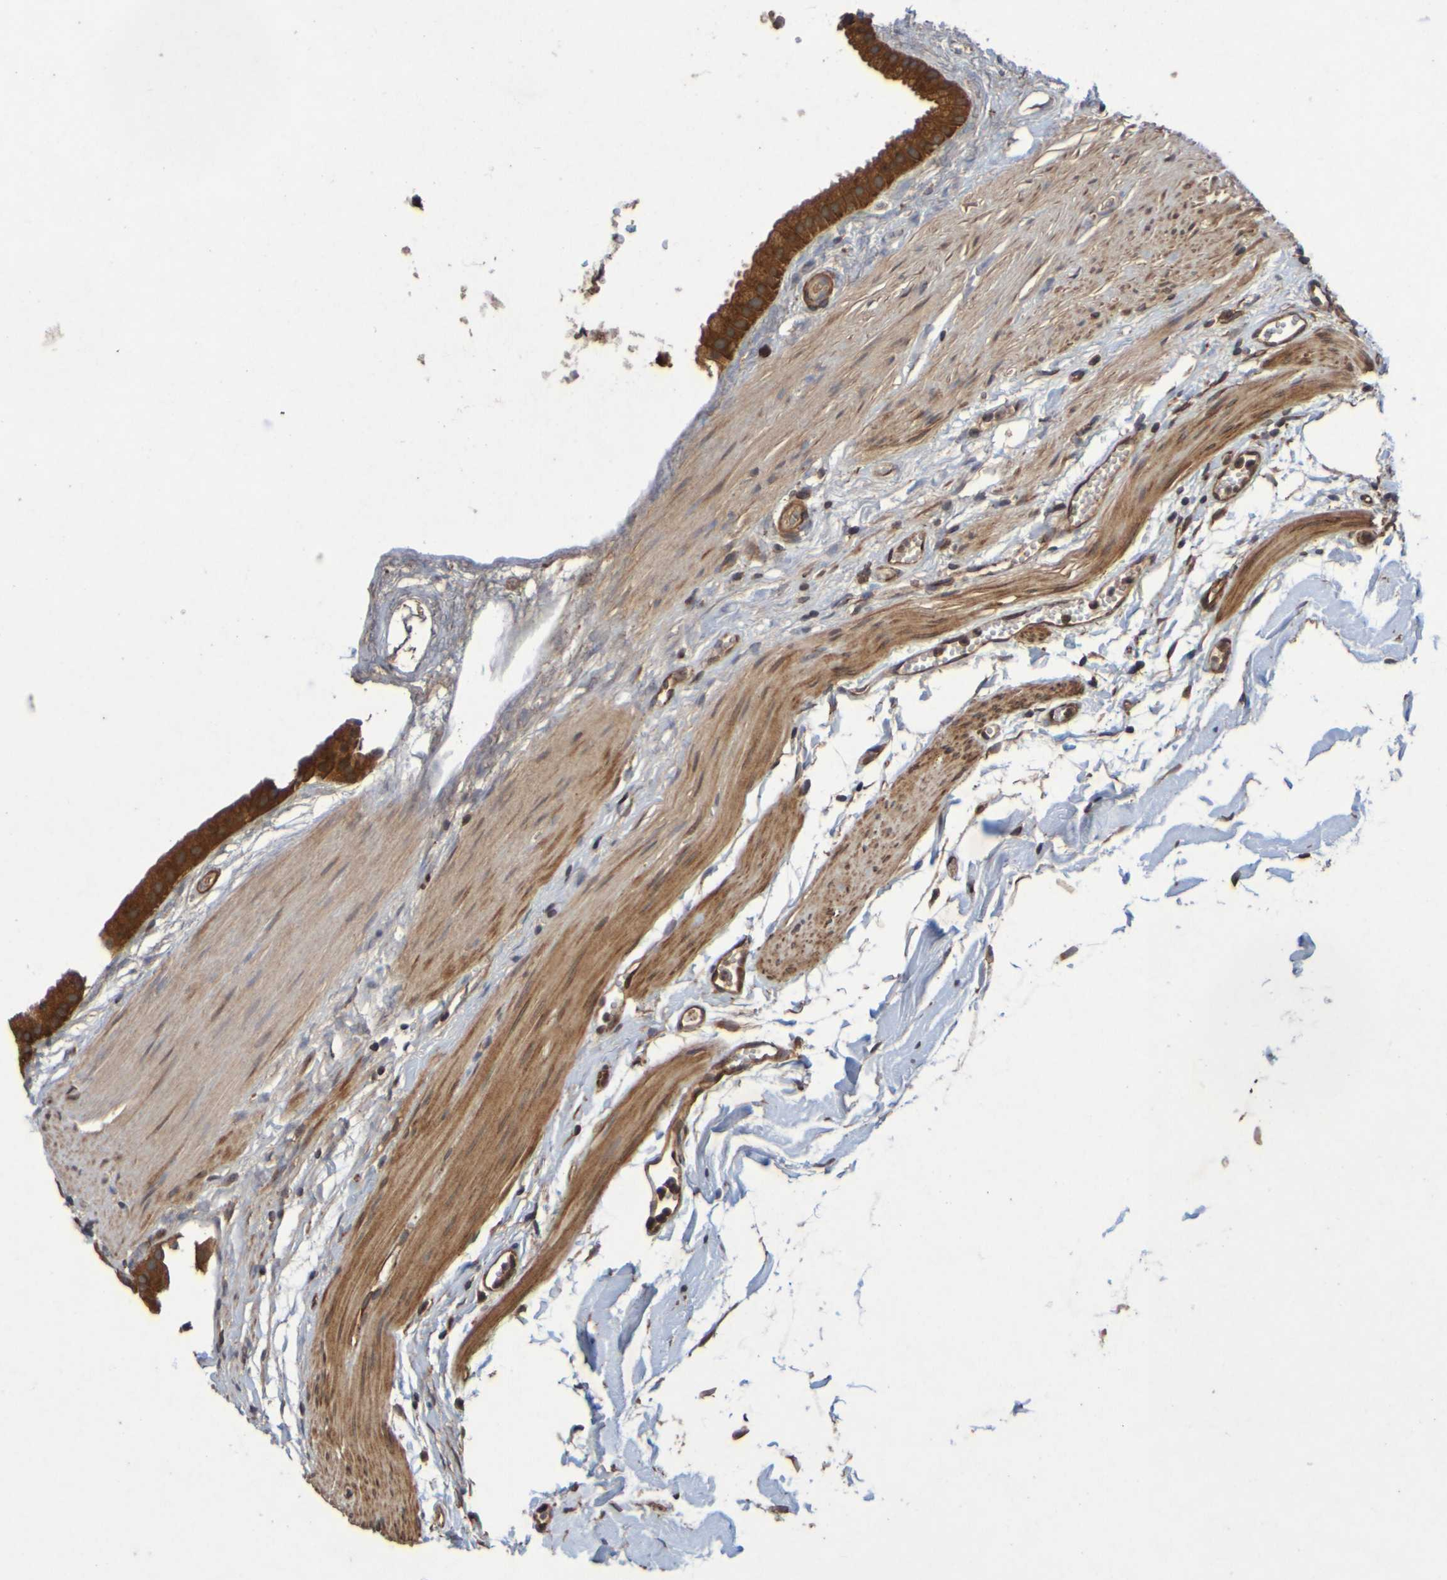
{"staining": {"intensity": "strong", "quantity": ">75%", "location": "cytoplasmic/membranous"}, "tissue": "gallbladder", "cell_type": "Glandular cells", "image_type": "normal", "snomed": [{"axis": "morphology", "description": "Normal tissue, NOS"}, {"axis": "topography", "description": "Gallbladder"}], "caption": "Immunohistochemistry of benign human gallbladder displays high levels of strong cytoplasmic/membranous positivity in approximately >75% of glandular cells.", "gene": "OCRL", "patient": {"sex": "female", "age": 64}}